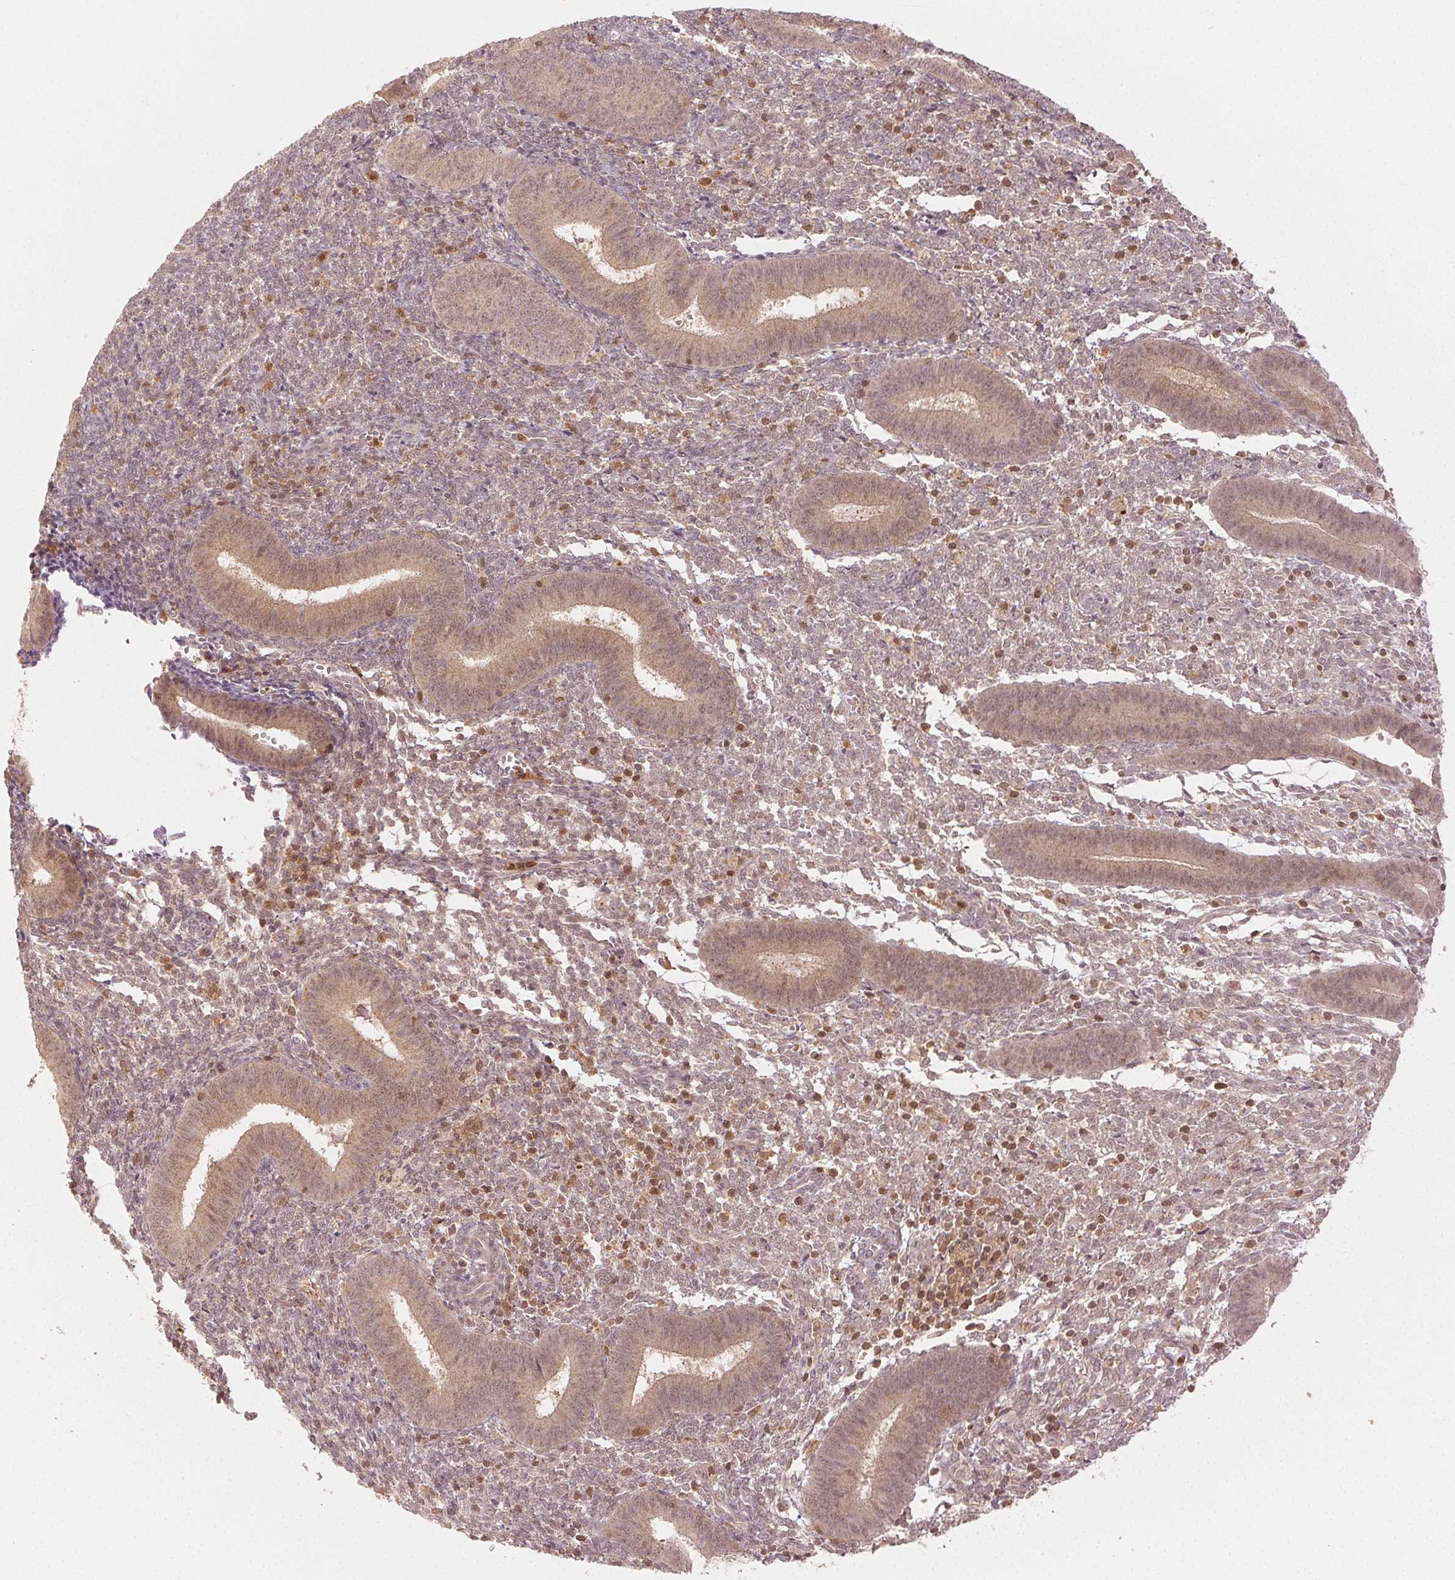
{"staining": {"intensity": "moderate", "quantity": "25%-75%", "location": "cytoplasmic/membranous,nuclear"}, "tissue": "endometrium", "cell_type": "Cells in endometrial stroma", "image_type": "normal", "snomed": [{"axis": "morphology", "description": "Normal tissue, NOS"}, {"axis": "topography", "description": "Endometrium"}], "caption": "This image displays IHC staining of normal human endometrium, with medium moderate cytoplasmic/membranous,nuclear positivity in approximately 25%-75% of cells in endometrial stroma.", "gene": "MAPK14", "patient": {"sex": "female", "age": 25}}